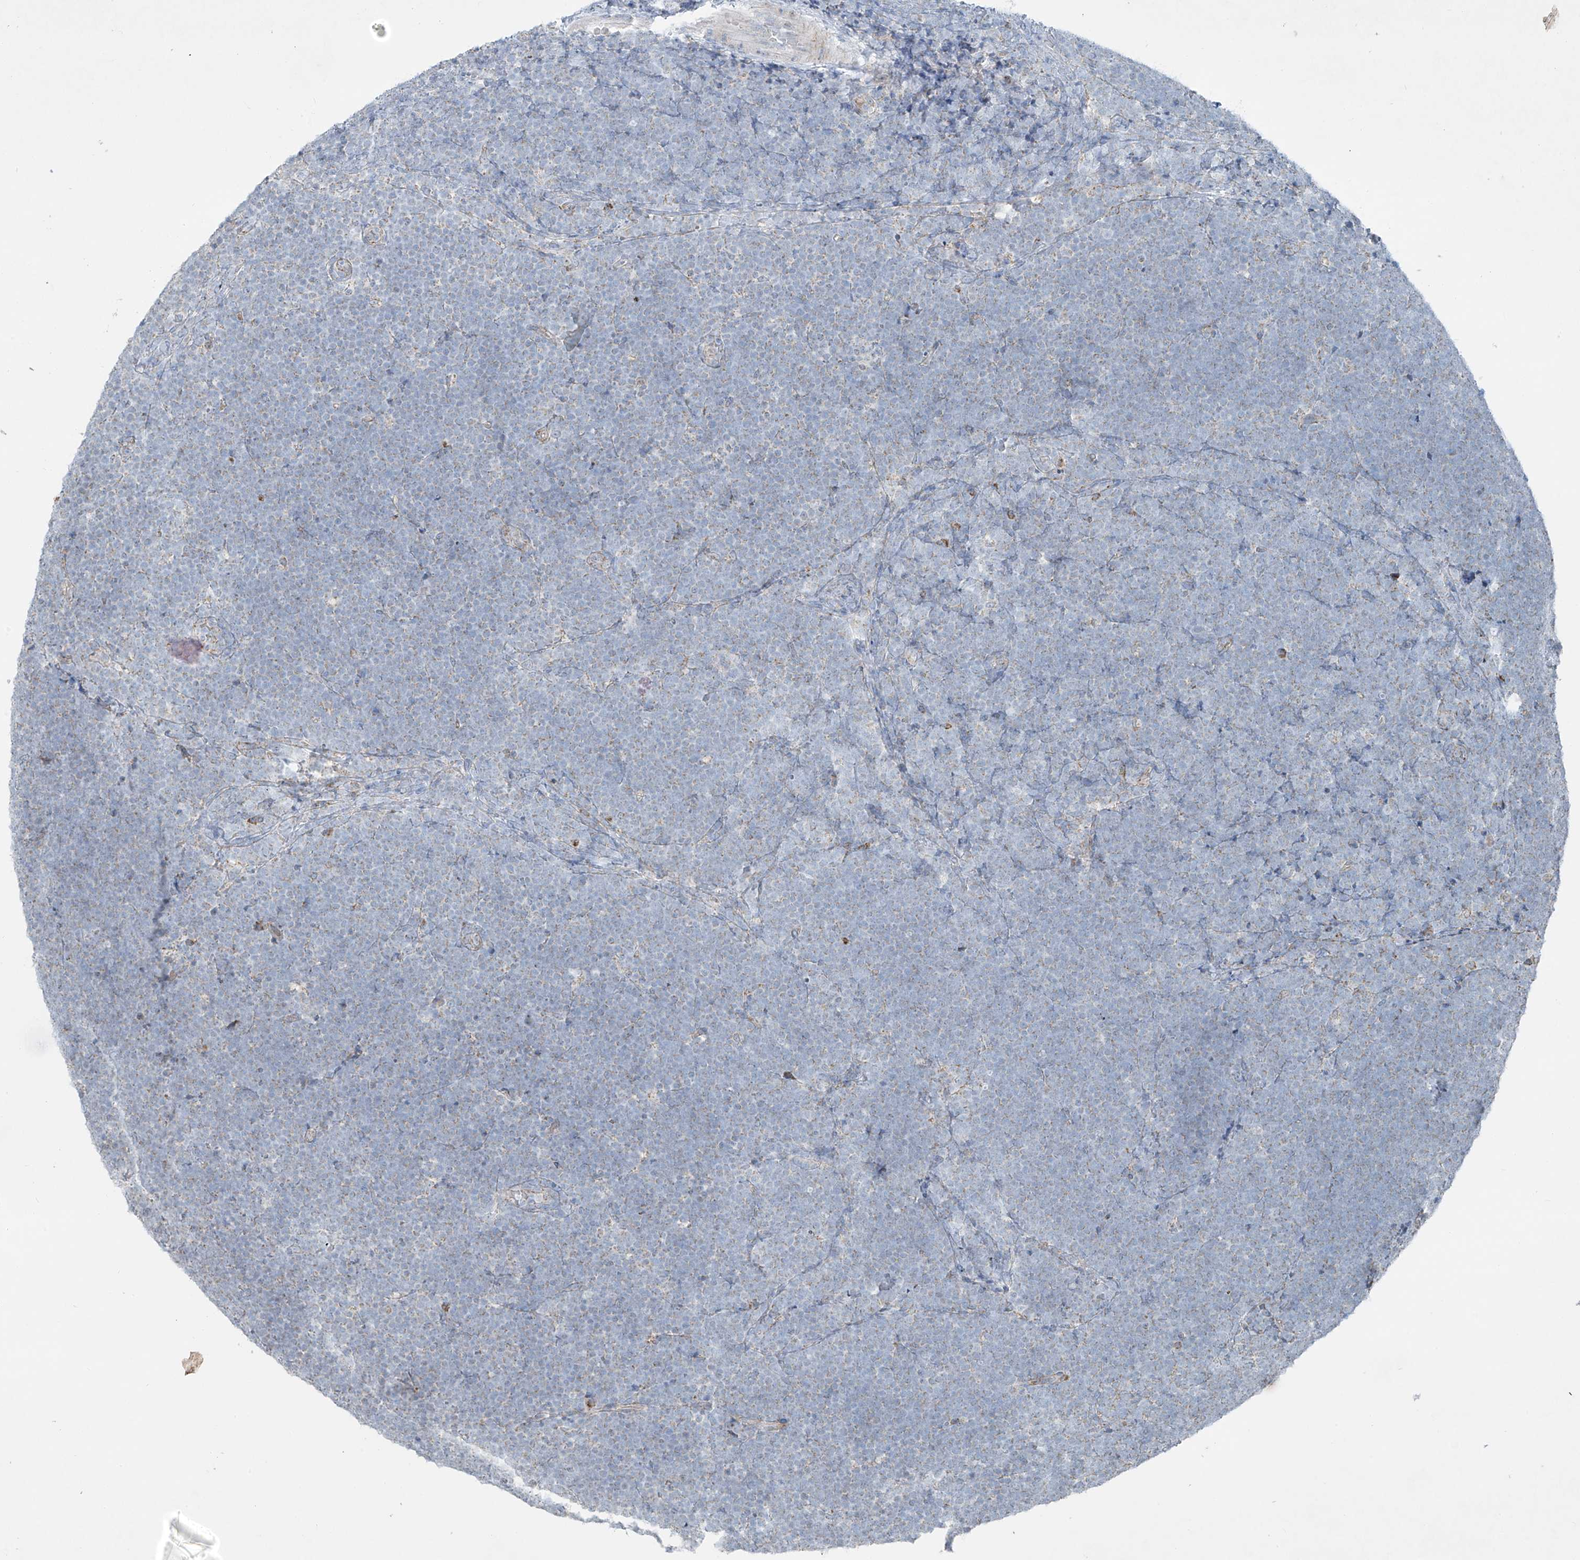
{"staining": {"intensity": "negative", "quantity": "none", "location": "none"}, "tissue": "lymphoma", "cell_type": "Tumor cells", "image_type": "cancer", "snomed": [{"axis": "morphology", "description": "Malignant lymphoma, non-Hodgkin's type, High grade"}, {"axis": "topography", "description": "Lymph node"}], "caption": "Immunohistochemical staining of human high-grade malignant lymphoma, non-Hodgkin's type displays no significant staining in tumor cells.", "gene": "SMDT1", "patient": {"sex": "male", "age": 13}}